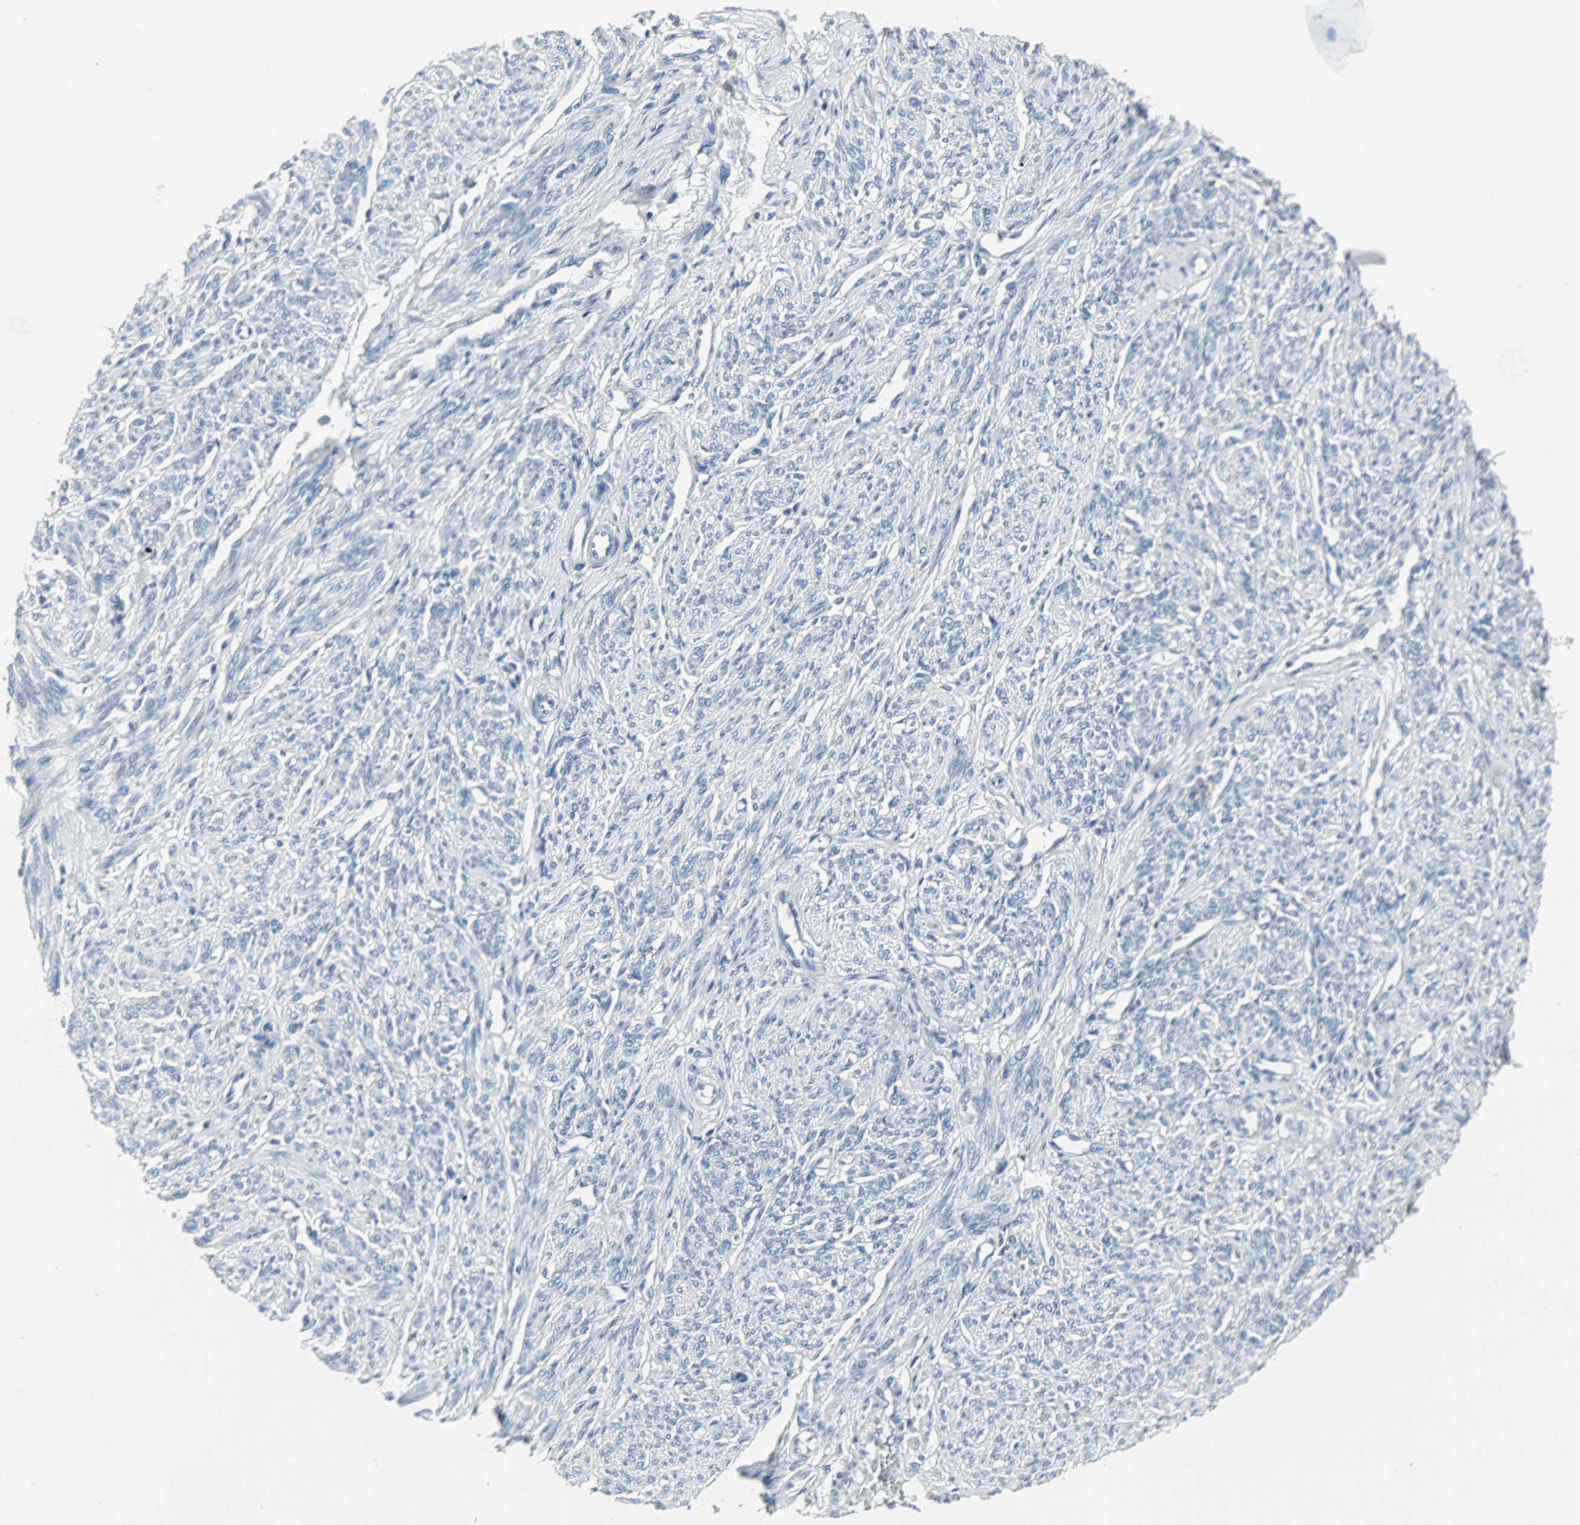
{"staining": {"intensity": "negative", "quantity": "none", "location": "none"}, "tissue": "smooth muscle", "cell_type": "Smooth muscle cells", "image_type": "normal", "snomed": [{"axis": "morphology", "description": "Normal tissue, NOS"}, {"axis": "topography", "description": "Smooth muscle"}], "caption": "The histopathology image reveals no staining of smooth muscle cells in normal smooth muscle. Brightfield microscopy of IHC stained with DAB (brown) and hematoxylin (blue), captured at high magnification.", "gene": "SLC2A5", "patient": {"sex": "female", "age": 65}}